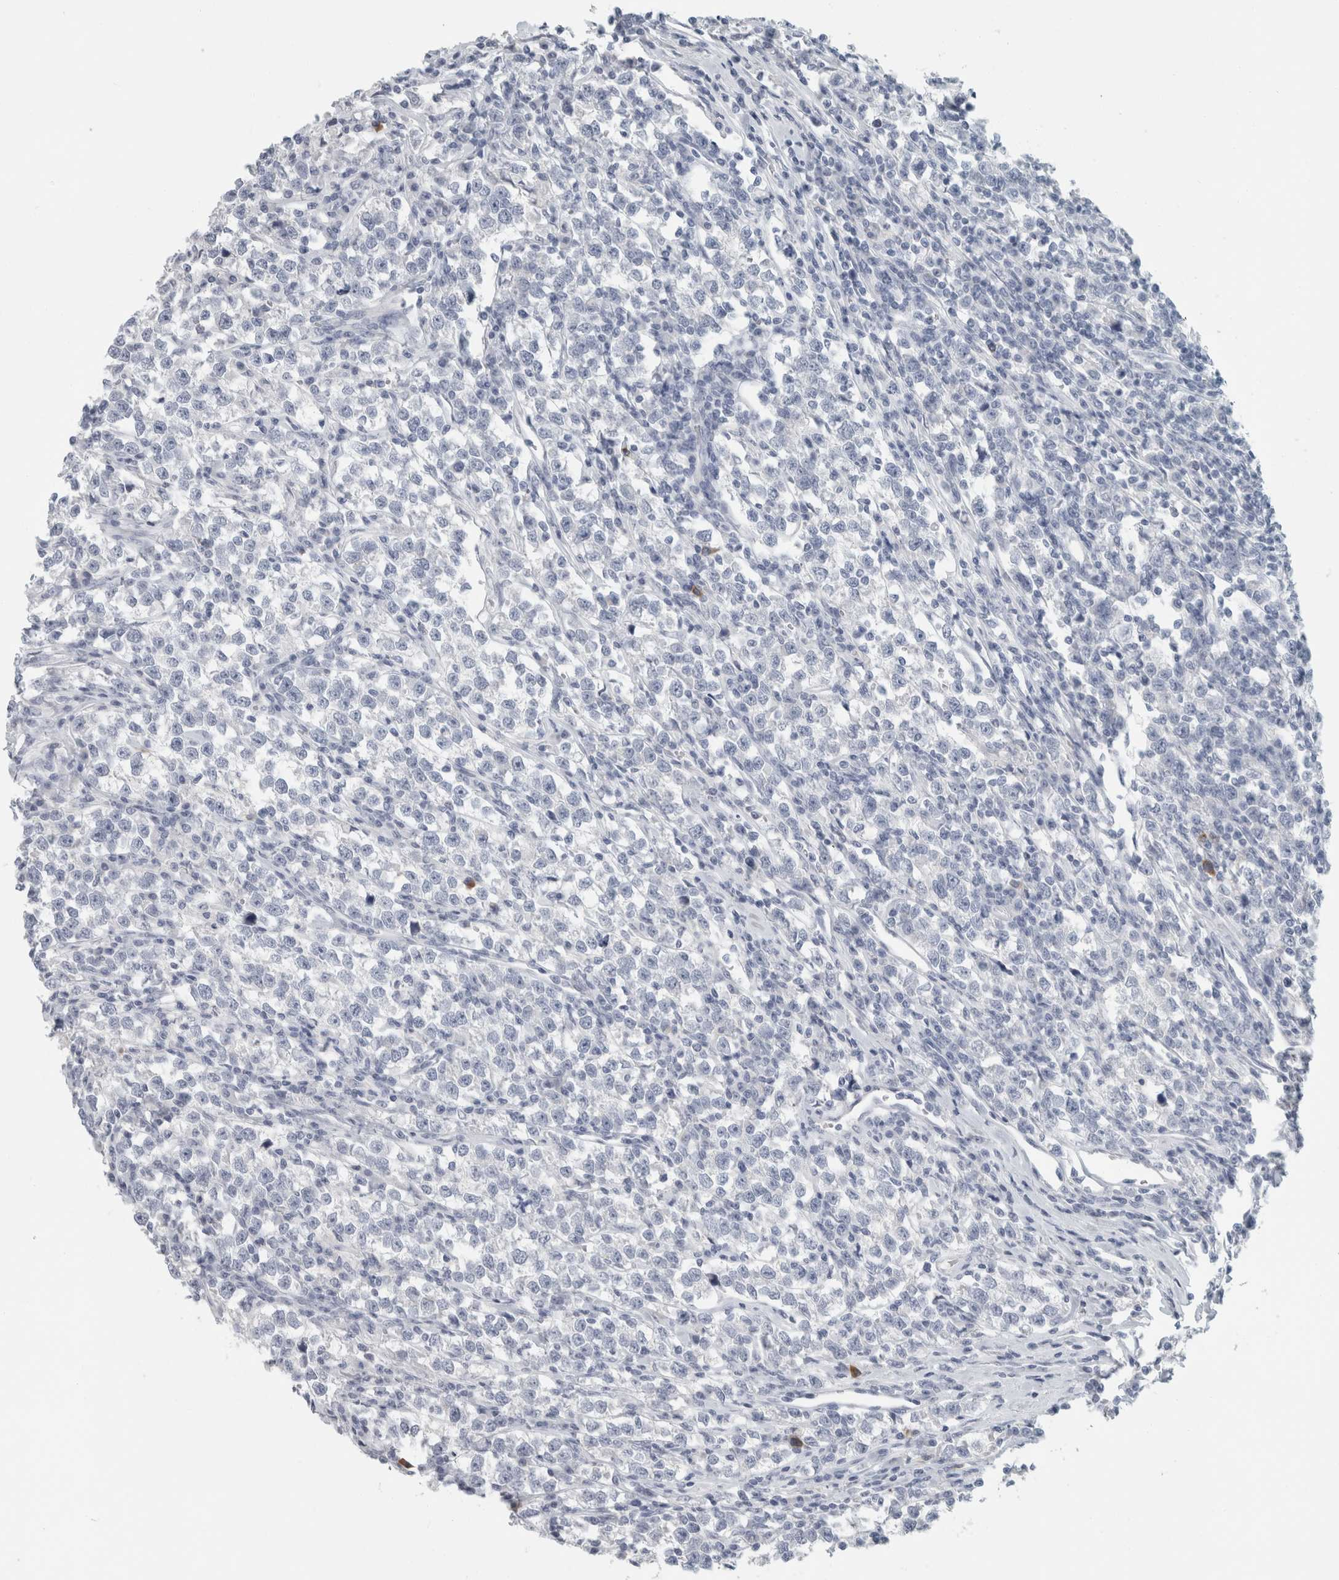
{"staining": {"intensity": "negative", "quantity": "none", "location": "none"}, "tissue": "testis cancer", "cell_type": "Tumor cells", "image_type": "cancer", "snomed": [{"axis": "morphology", "description": "Normal tissue, NOS"}, {"axis": "morphology", "description": "Seminoma, NOS"}, {"axis": "topography", "description": "Testis"}], "caption": "Tumor cells show no significant protein staining in testis cancer.", "gene": "SLC28A3", "patient": {"sex": "male", "age": 43}}